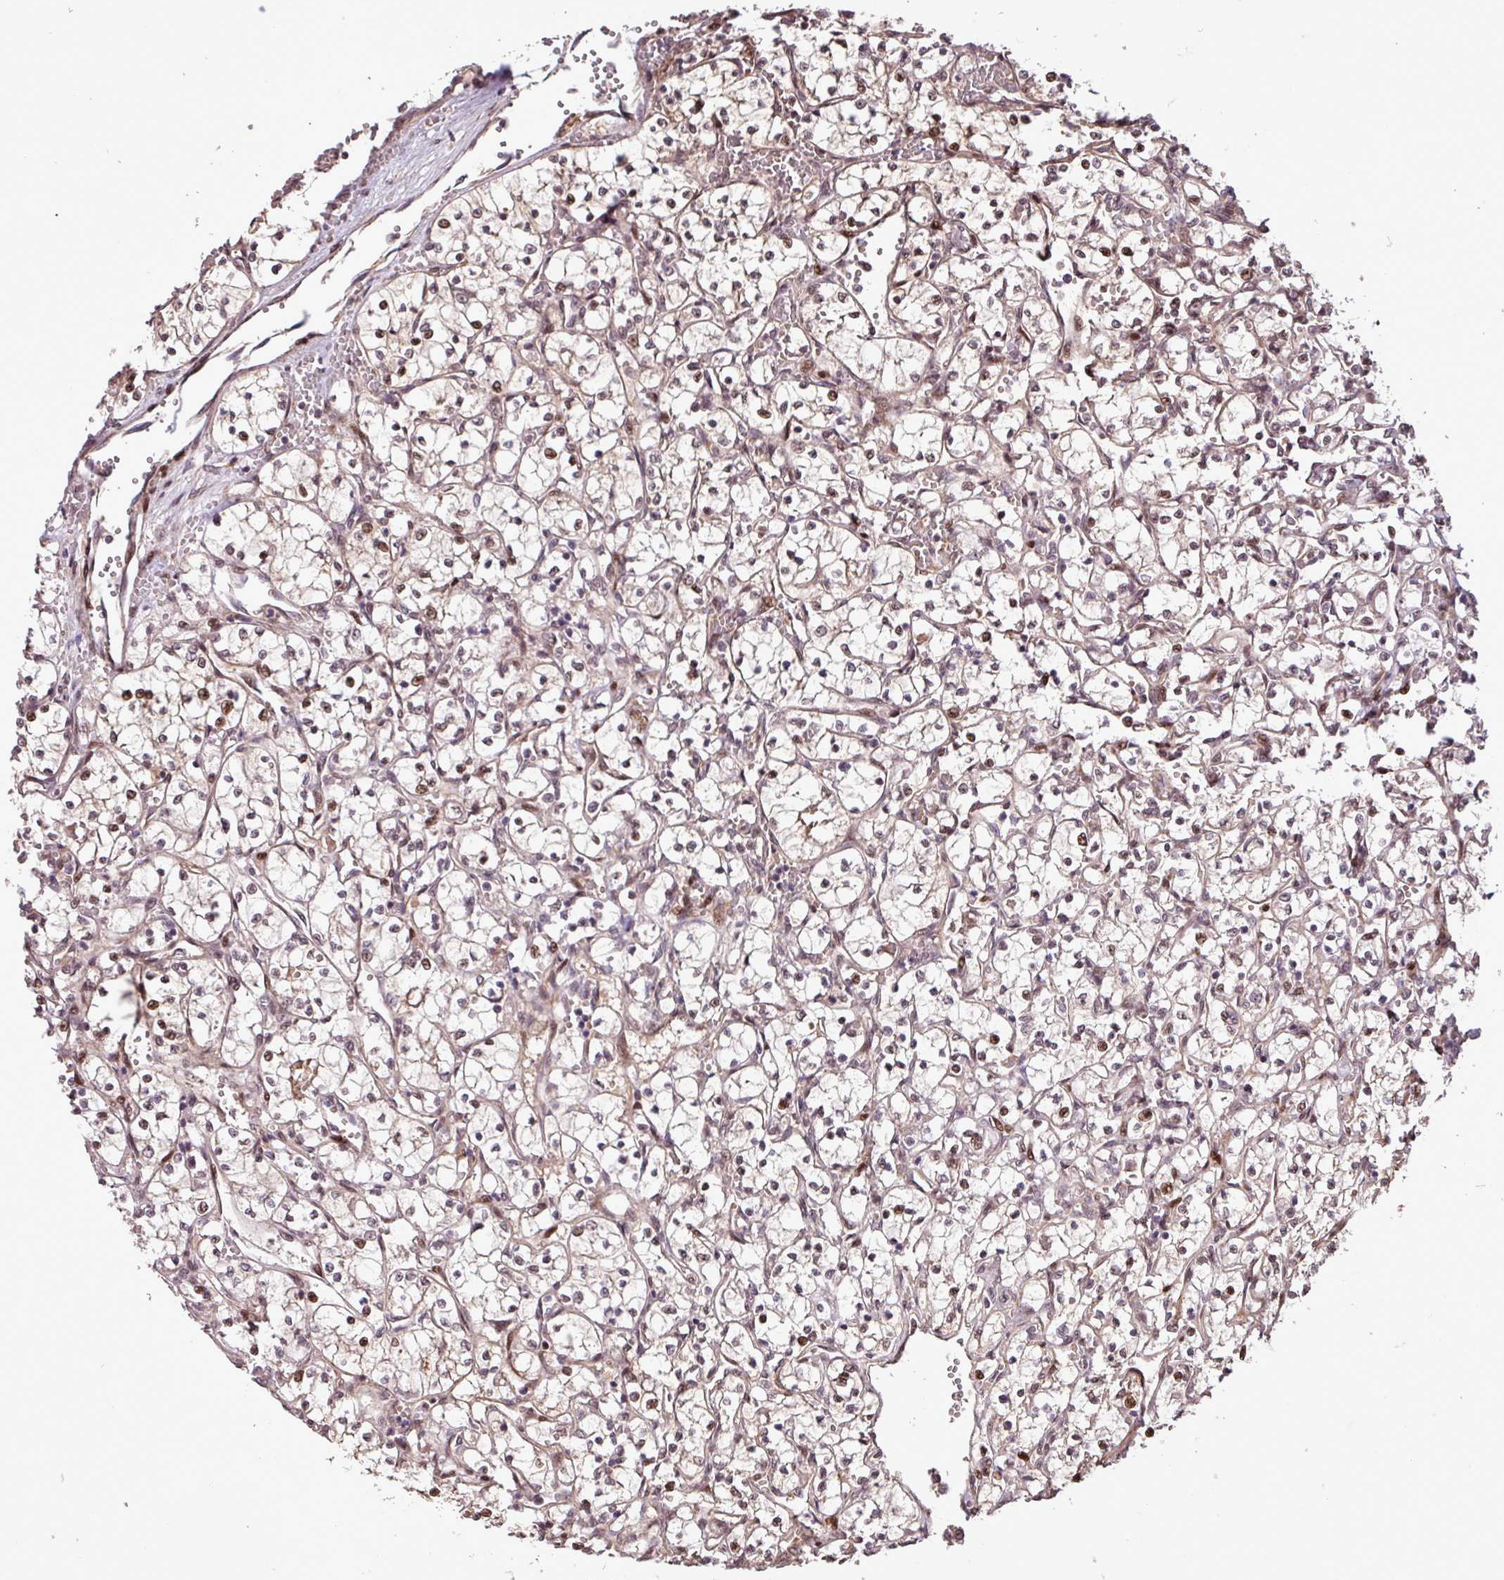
{"staining": {"intensity": "moderate", "quantity": "25%-75%", "location": "nuclear"}, "tissue": "renal cancer", "cell_type": "Tumor cells", "image_type": "cancer", "snomed": [{"axis": "morphology", "description": "Adenocarcinoma, NOS"}, {"axis": "topography", "description": "Kidney"}], "caption": "Renal adenocarcinoma stained with immunohistochemistry displays moderate nuclear expression in about 25%-75% of tumor cells.", "gene": "SLC22A24", "patient": {"sex": "female", "age": 69}}